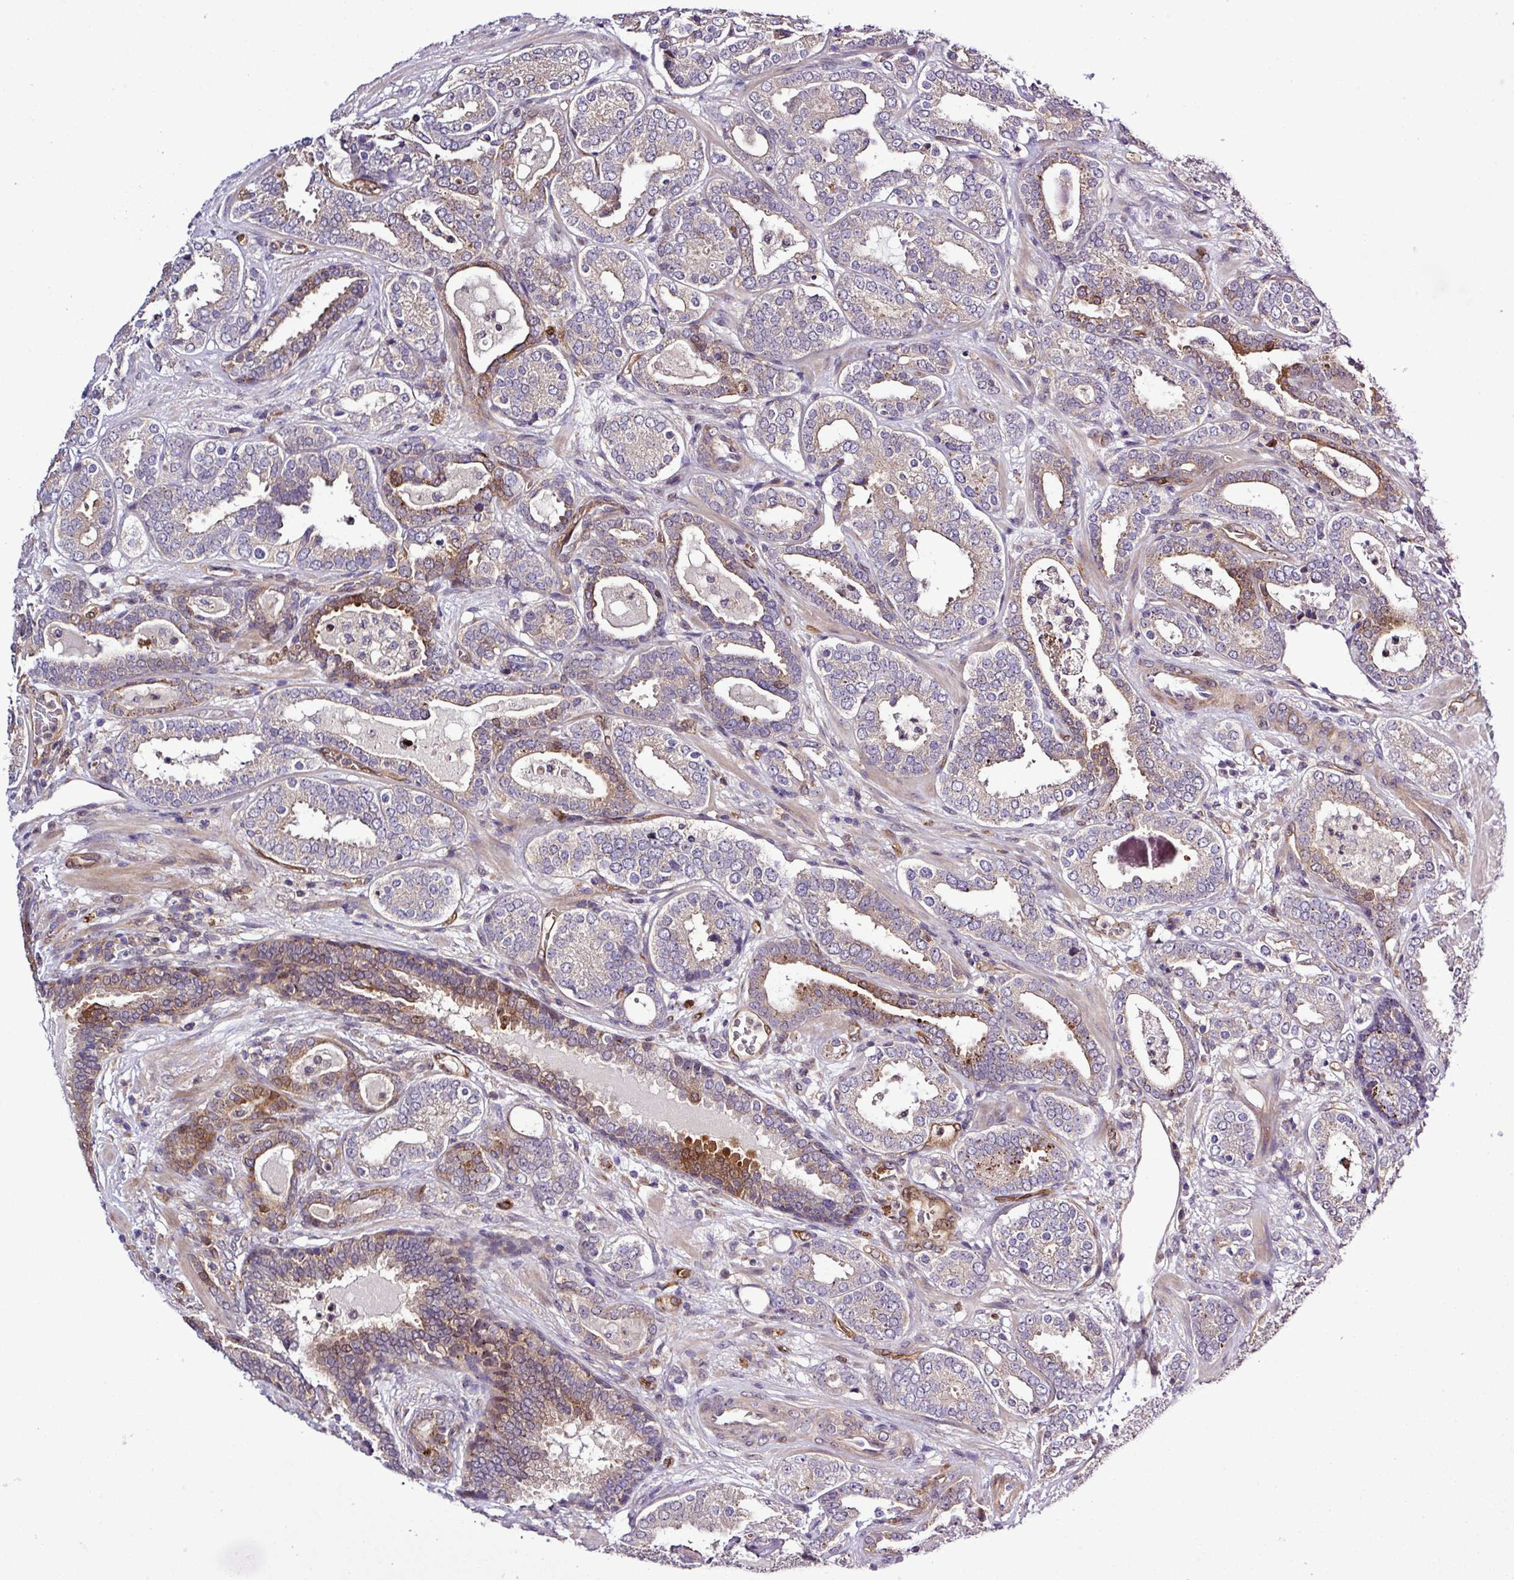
{"staining": {"intensity": "moderate", "quantity": "<25%", "location": "cytoplasmic/membranous"}, "tissue": "prostate cancer", "cell_type": "Tumor cells", "image_type": "cancer", "snomed": [{"axis": "morphology", "description": "Adenocarcinoma, High grade"}, {"axis": "topography", "description": "Prostate"}], "caption": "DAB (3,3'-diaminobenzidine) immunohistochemical staining of human high-grade adenocarcinoma (prostate) demonstrates moderate cytoplasmic/membranous protein expression in approximately <25% of tumor cells.", "gene": "CARHSP1", "patient": {"sex": "male", "age": 65}}